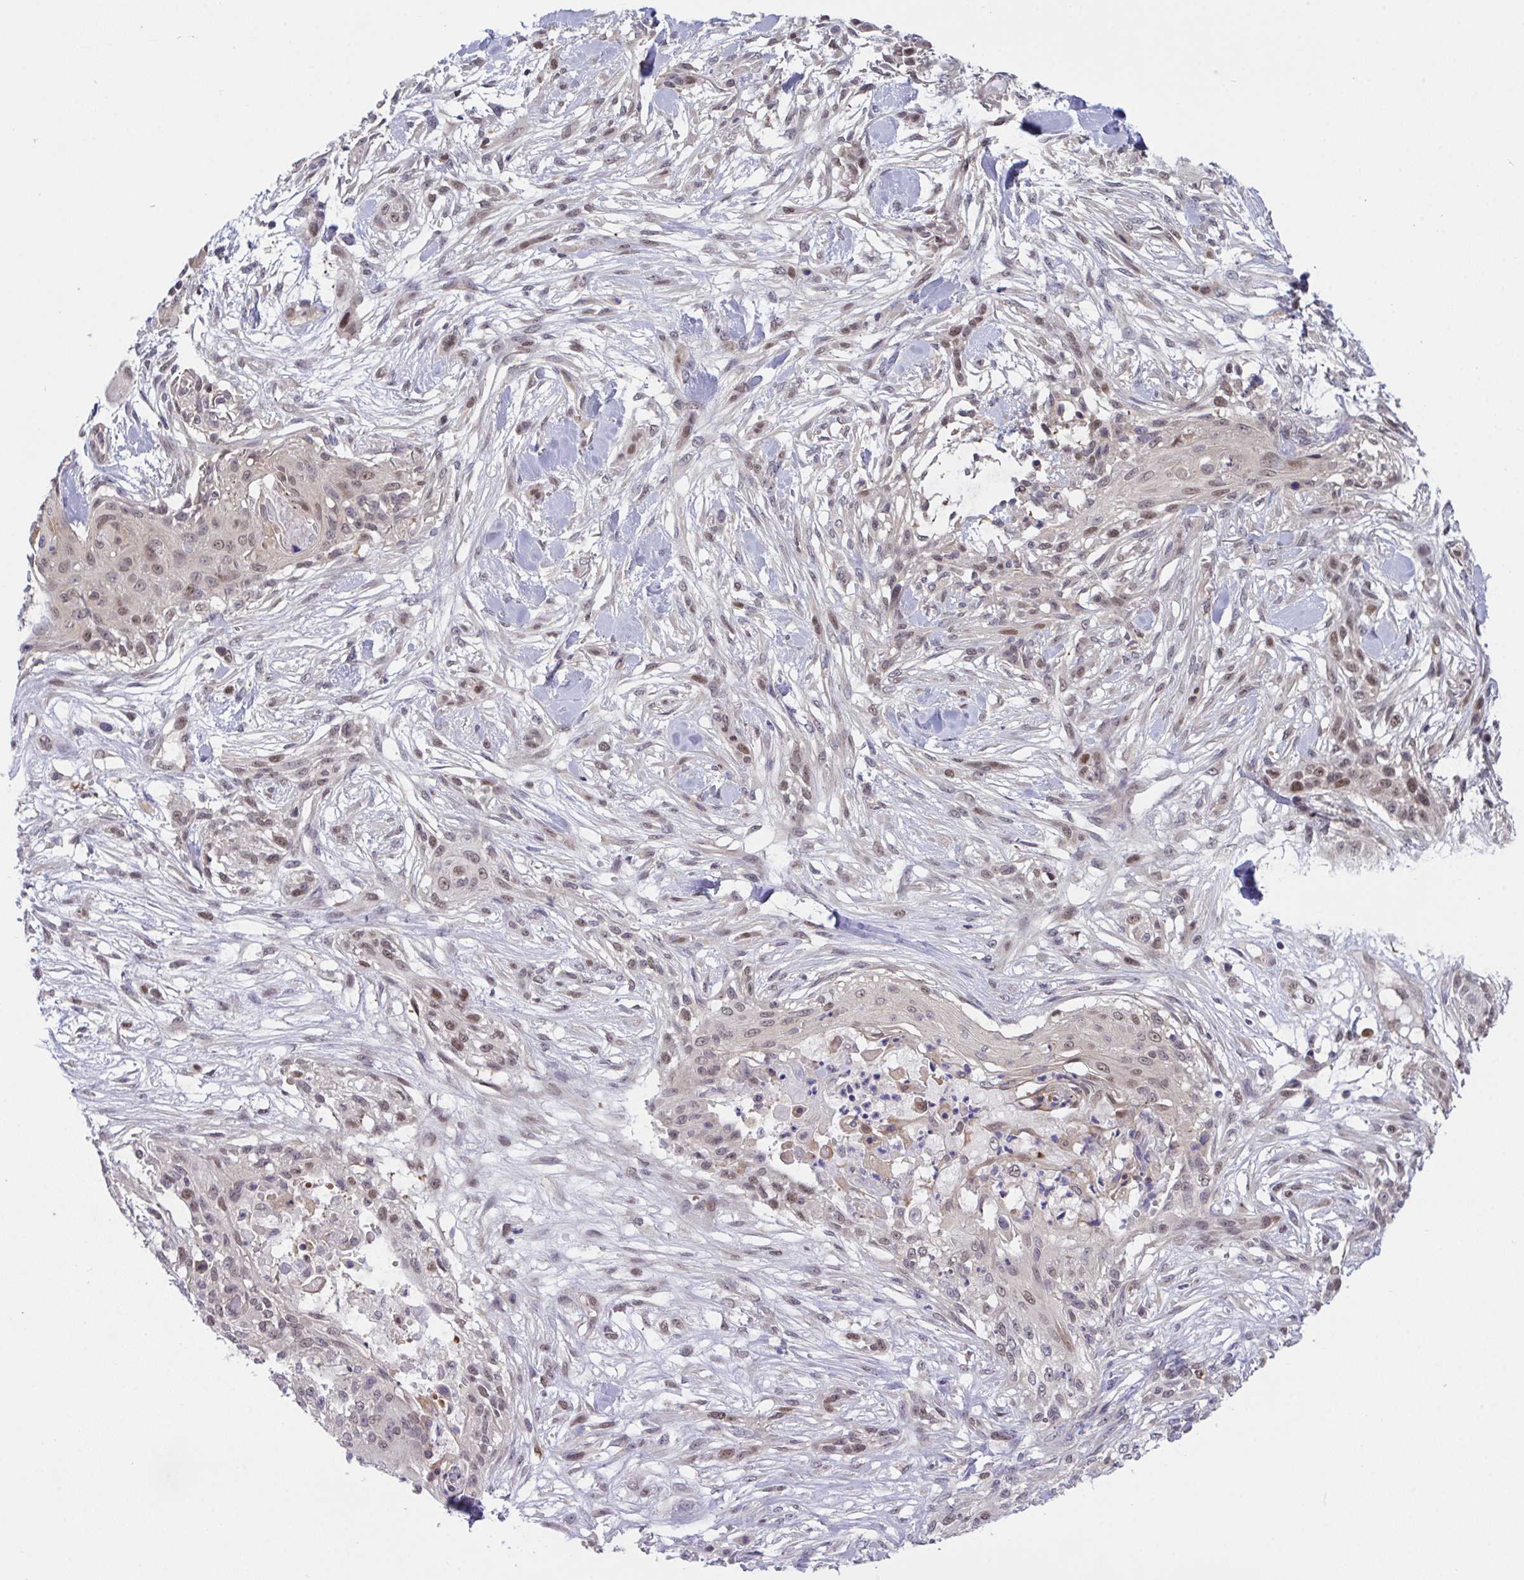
{"staining": {"intensity": "moderate", "quantity": ">75%", "location": "nuclear"}, "tissue": "skin cancer", "cell_type": "Tumor cells", "image_type": "cancer", "snomed": [{"axis": "morphology", "description": "Squamous cell carcinoma, NOS"}, {"axis": "topography", "description": "Skin"}], "caption": "Skin cancer was stained to show a protein in brown. There is medium levels of moderate nuclear positivity in approximately >75% of tumor cells.", "gene": "ZNF444", "patient": {"sex": "female", "age": 59}}